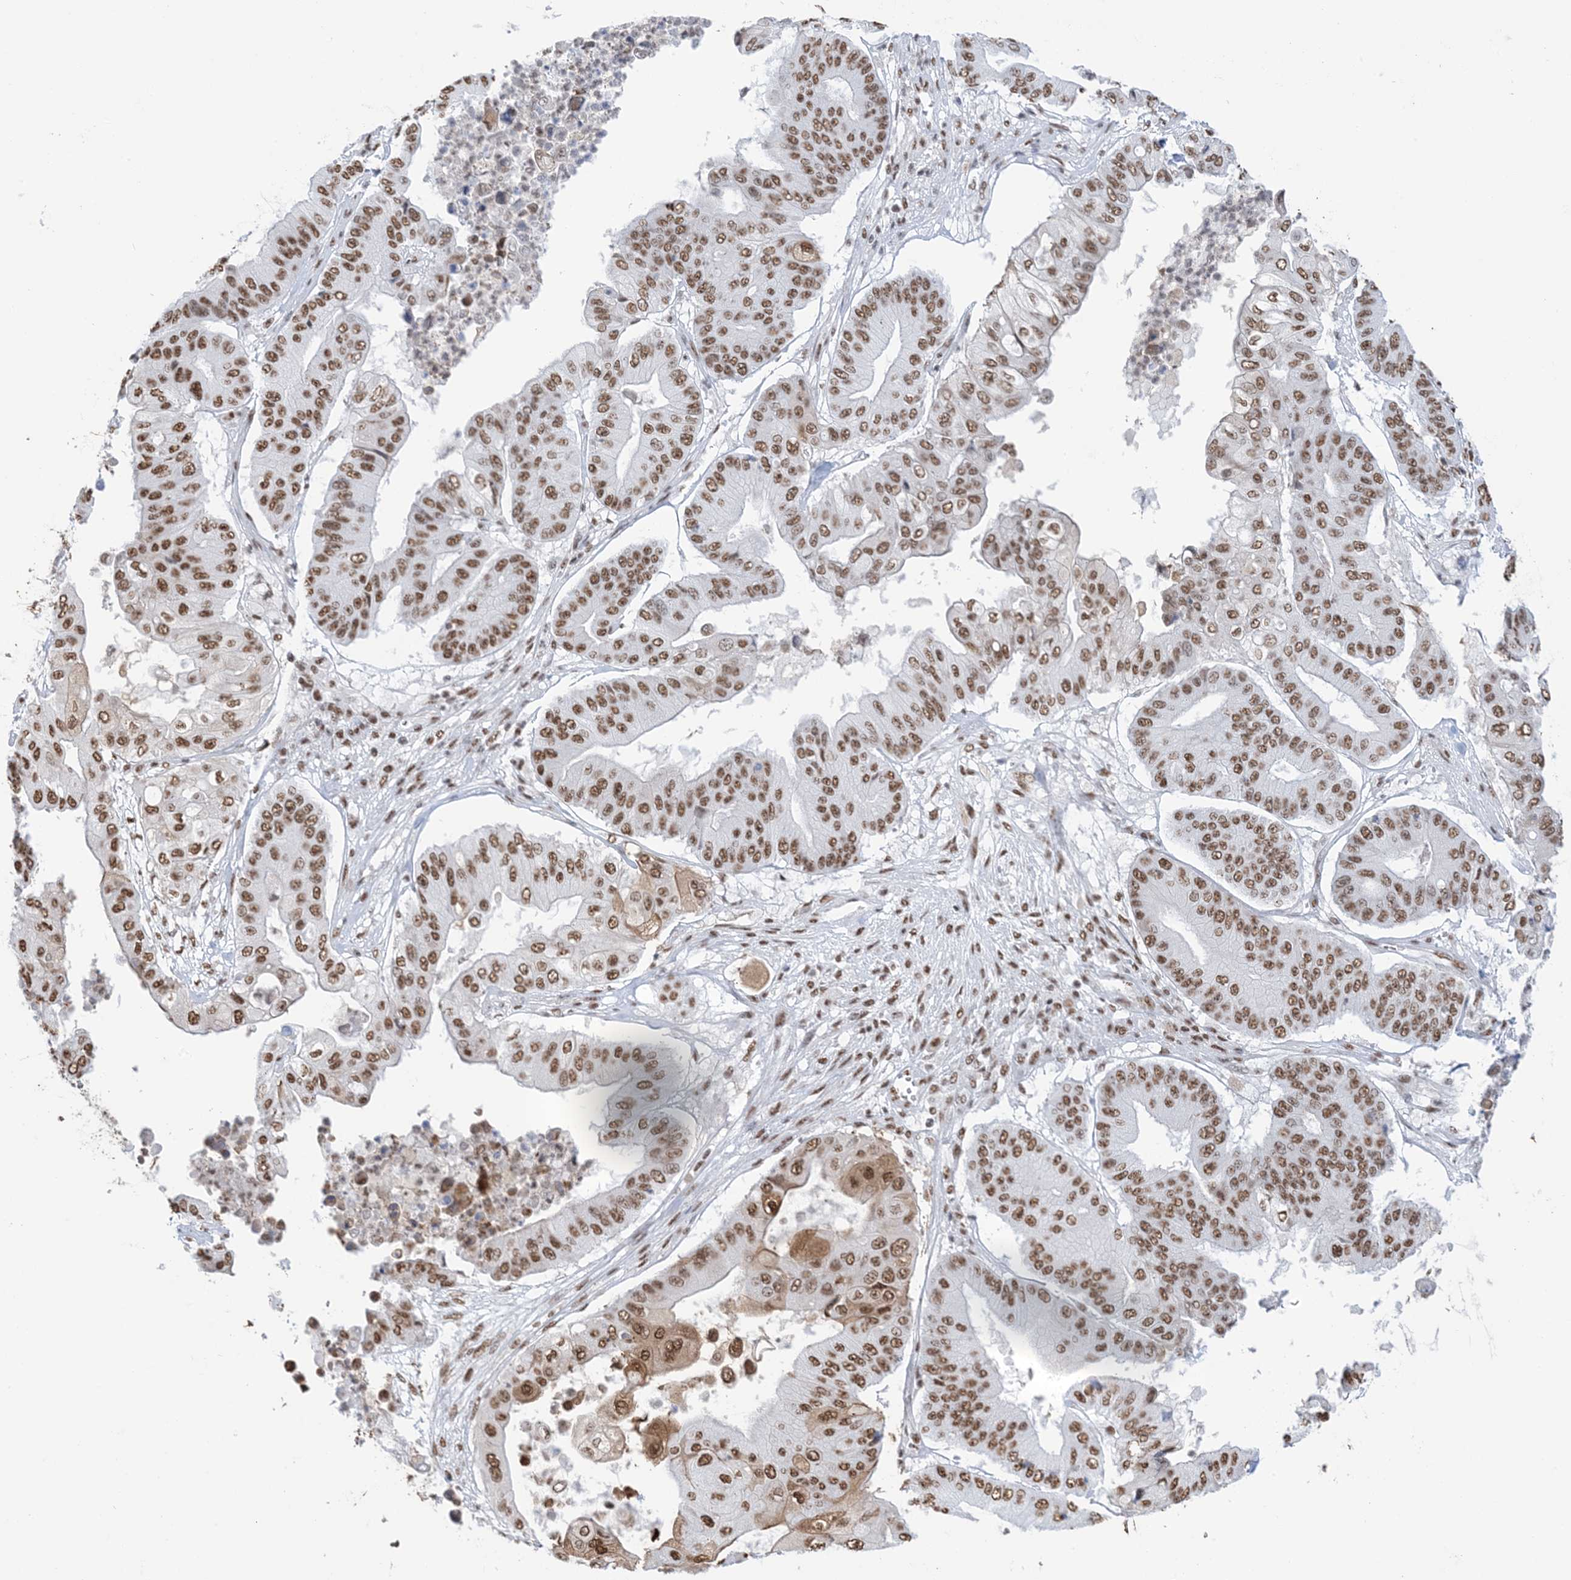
{"staining": {"intensity": "moderate", "quantity": ">75%", "location": "nuclear"}, "tissue": "pancreatic cancer", "cell_type": "Tumor cells", "image_type": "cancer", "snomed": [{"axis": "morphology", "description": "Adenocarcinoma, NOS"}, {"axis": "topography", "description": "Pancreas"}], "caption": "Adenocarcinoma (pancreatic) stained with DAB (3,3'-diaminobenzidine) immunohistochemistry (IHC) demonstrates medium levels of moderate nuclear positivity in approximately >75% of tumor cells.", "gene": "ZNF792", "patient": {"sex": "female", "age": 77}}